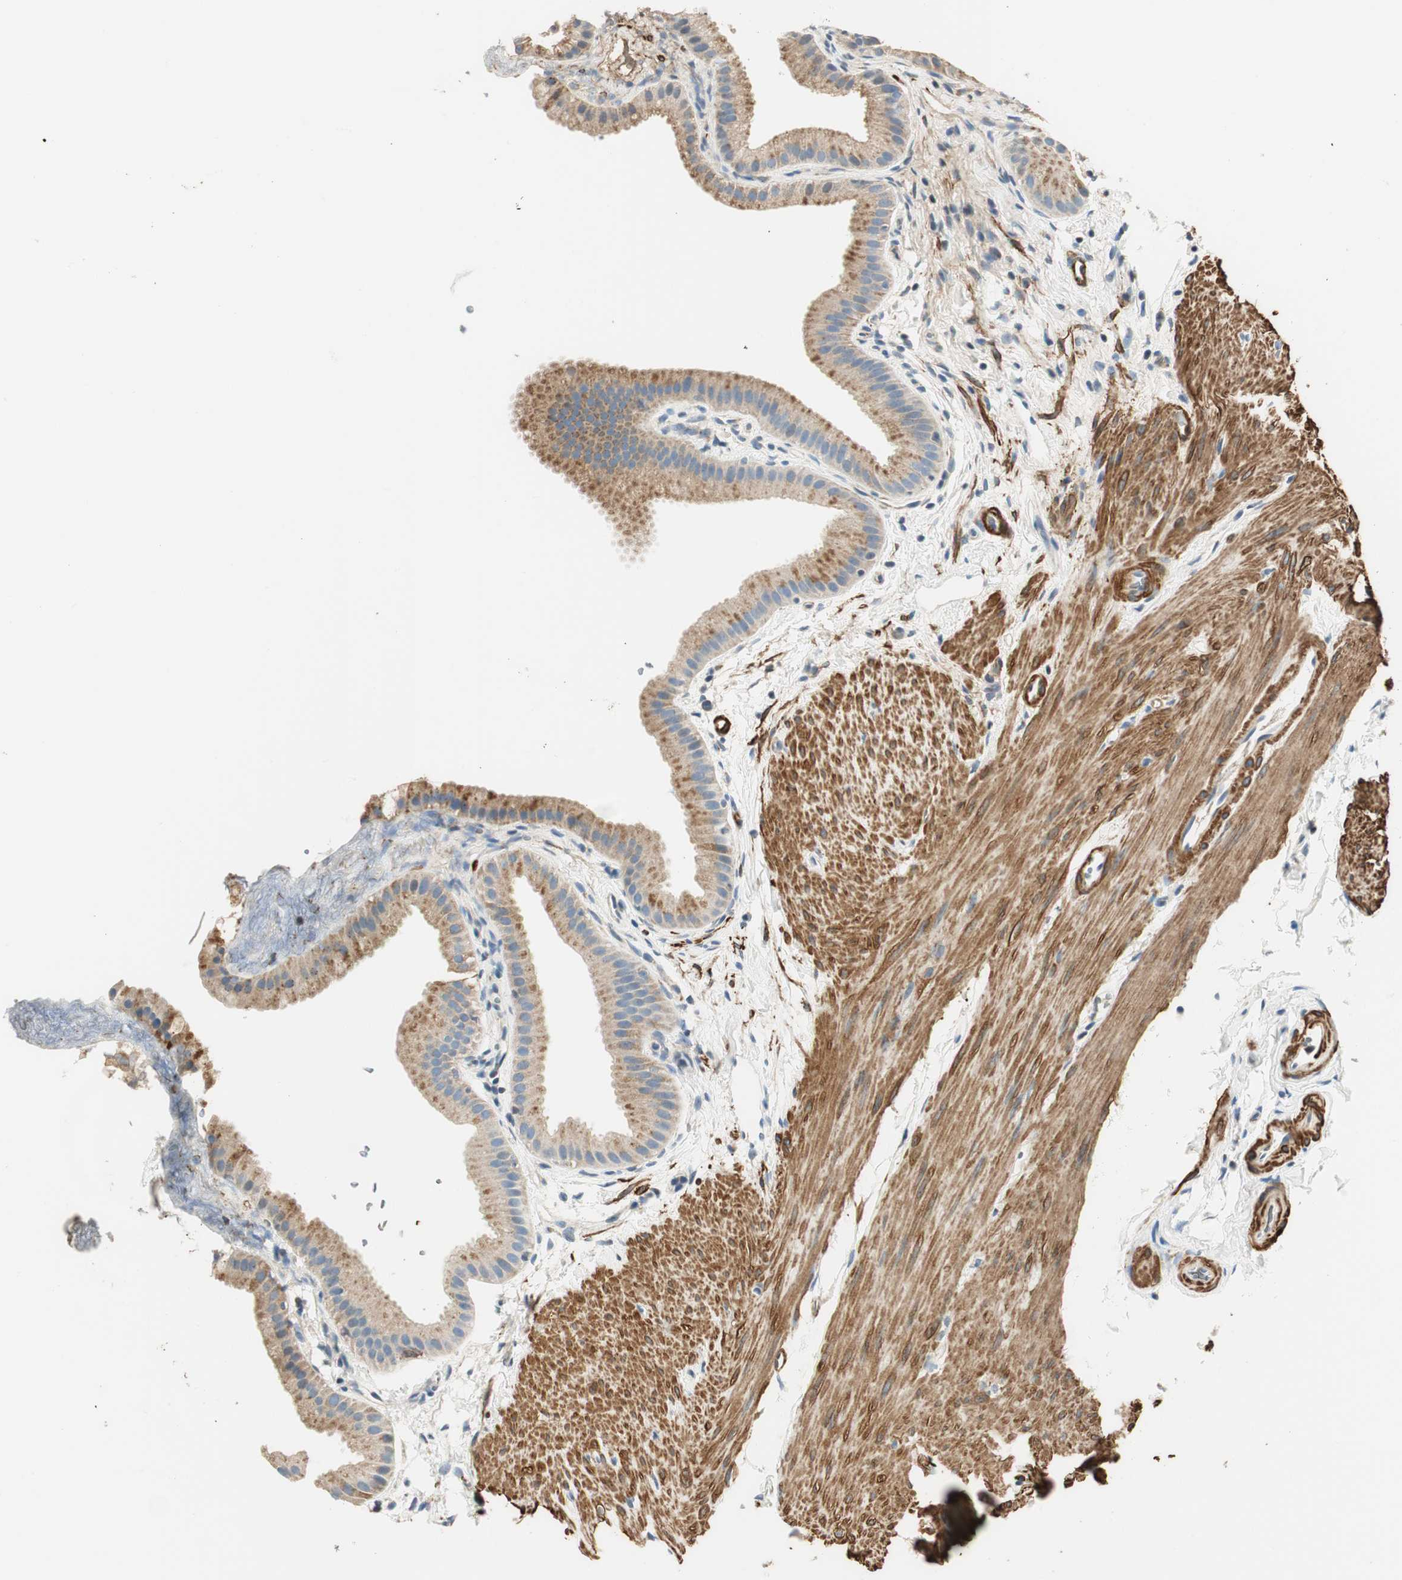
{"staining": {"intensity": "moderate", "quantity": ">75%", "location": "cytoplasmic/membranous"}, "tissue": "gallbladder", "cell_type": "Glandular cells", "image_type": "normal", "snomed": [{"axis": "morphology", "description": "Normal tissue, NOS"}, {"axis": "topography", "description": "Gallbladder"}], "caption": "Immunohistochemical staining of unremarkable human gallbladder demonstrates medium levels of moderate cytoplasmic/membranous positivity in about >75% of glandular cells.", "gene": "RORB", "patient": {"sex": "female", "age": 64}}